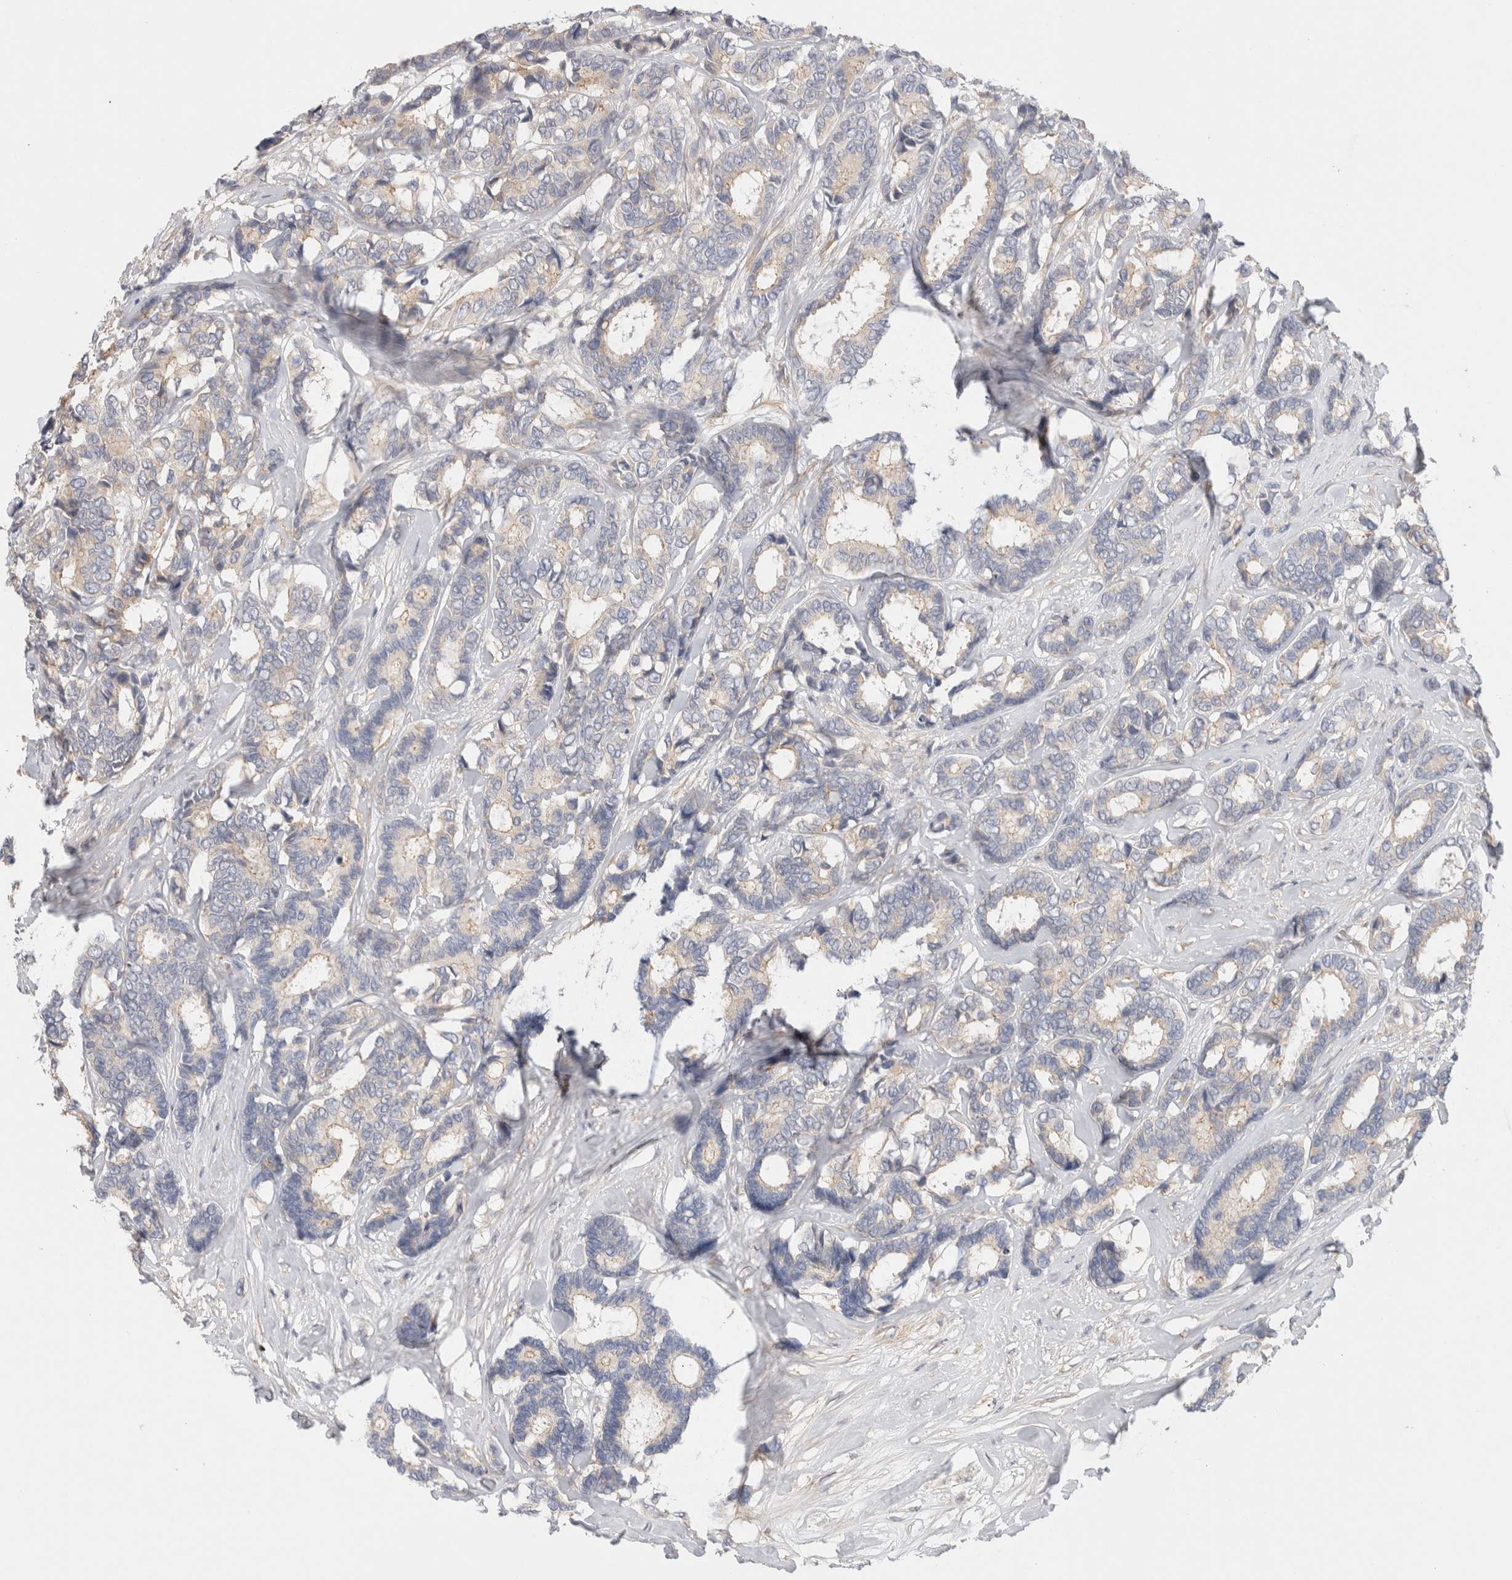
{"staining": {"intensity": "weak", "quantity": "<25%", "location": "cytoplasmic/membranous"}, "tissue": "breast cancer", "cell_type": "Tumor cells", "image_type": "cancer", "snomed": [{"axis": "morphology", "description": "Duct carcinoma"}, {"axis": "topography", "description": "Breast"}], "caption": "Immunohistochemistry of human breast invasive ductal carcinoma reveals no positivity in tumor cells.", "gene": "SGK3", "patient": {"sex": "female", "age": 87}}